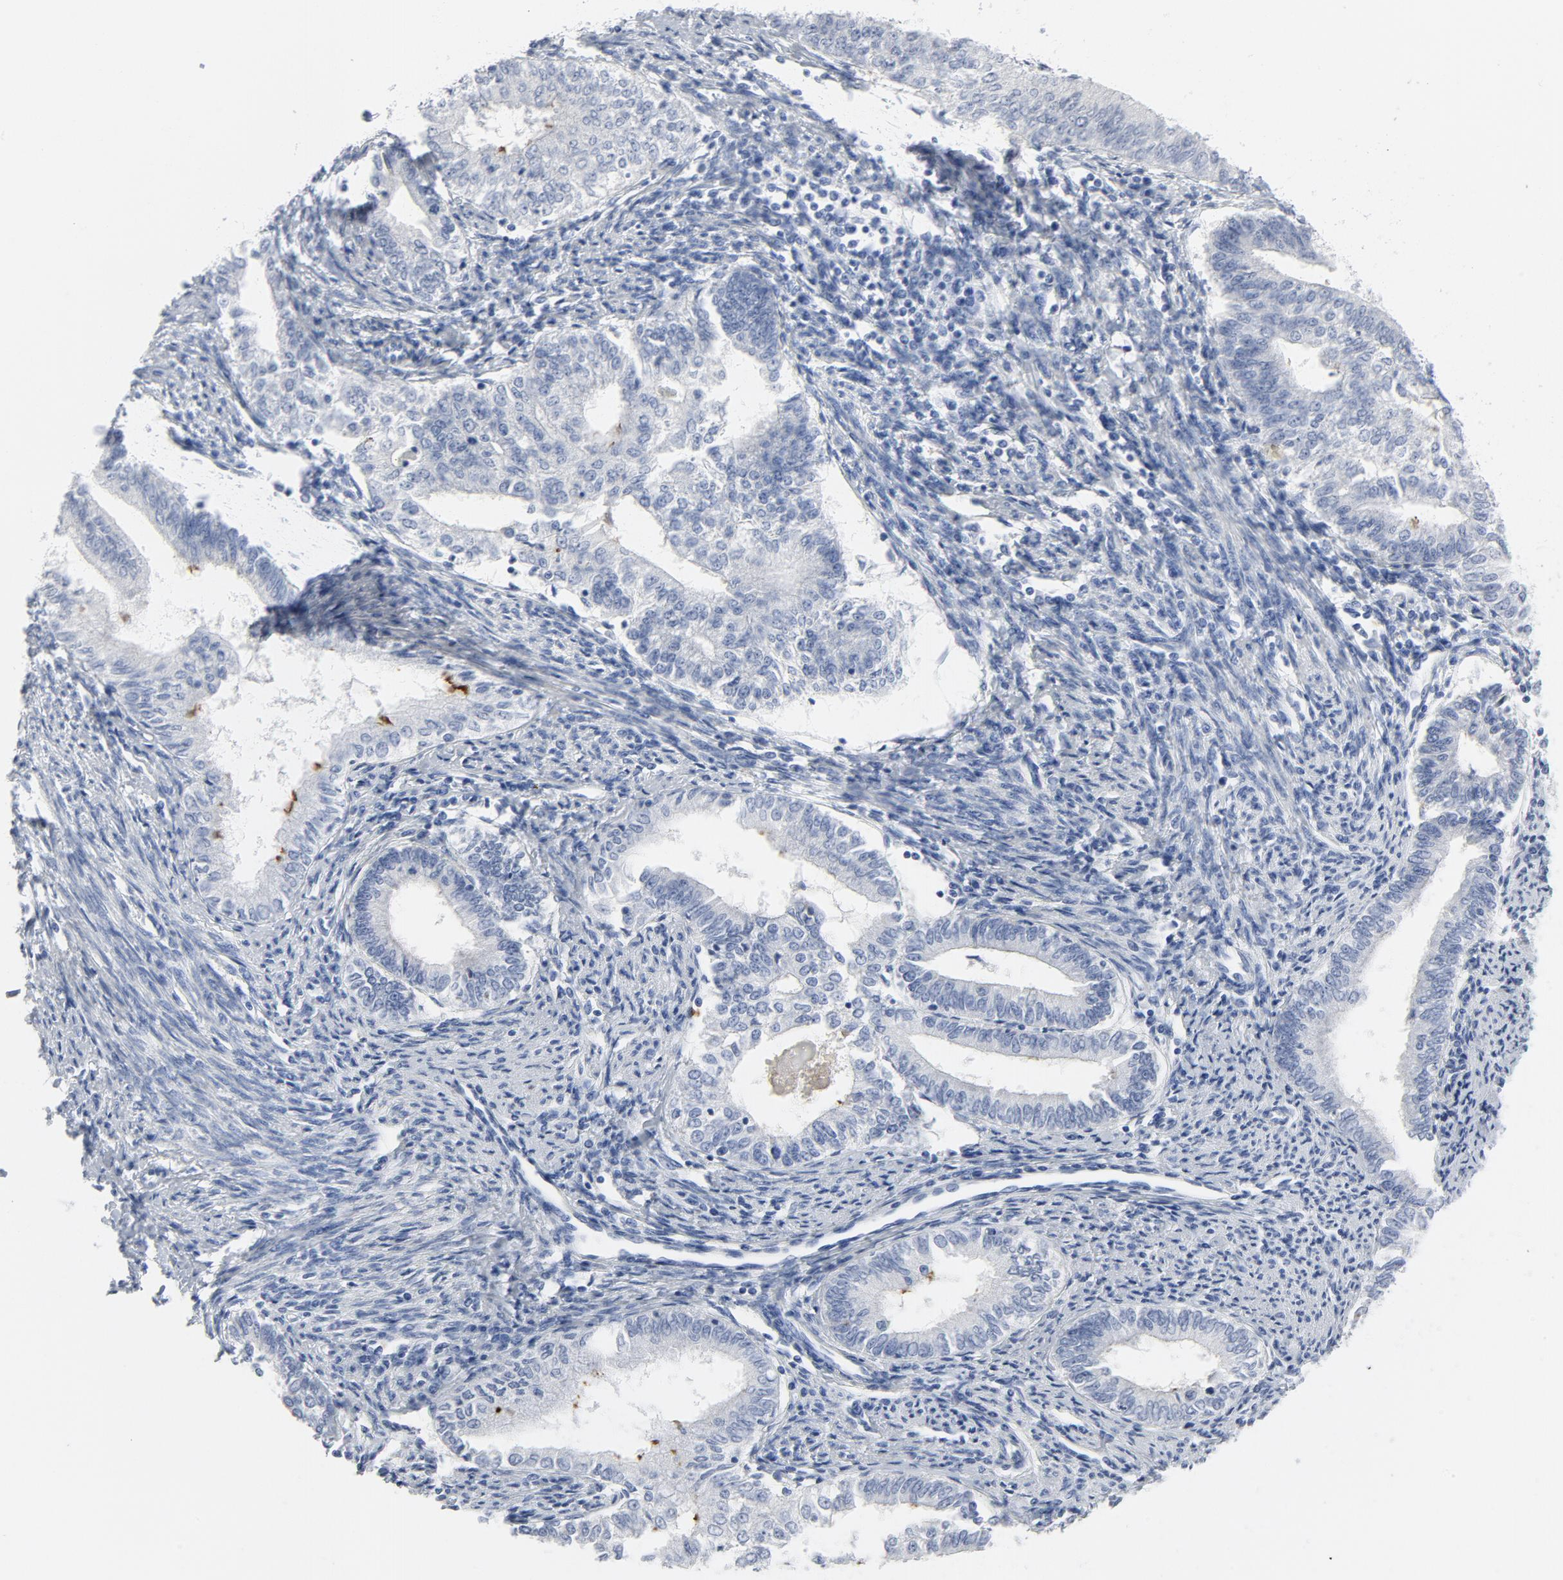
{"staining": {"intensity": "negative", "quantity": "none", "location": "none"}, "tissue": "endometrial cancer", "cell_type": "Tumor cells", "image_type": "cancer", "snomed": [{"axis": "morphology", "description": "Adenocarcinoma, NOS"}, {"axis": "topography", "description": "Endometrium"}], "caption": "Endometrial adenocarcinoma was stained to show a protein in brown. There is no significant expression in tumor cells. The staining was performed using DAB (3,3'-diaminobenzidine) to visualize the protein expression in brown, while the nuclei were stained in blue with hematoxylin (Magnification: 20x).", "gene": "TUBB1", "patient": {"sex": "female", "age": 66}}